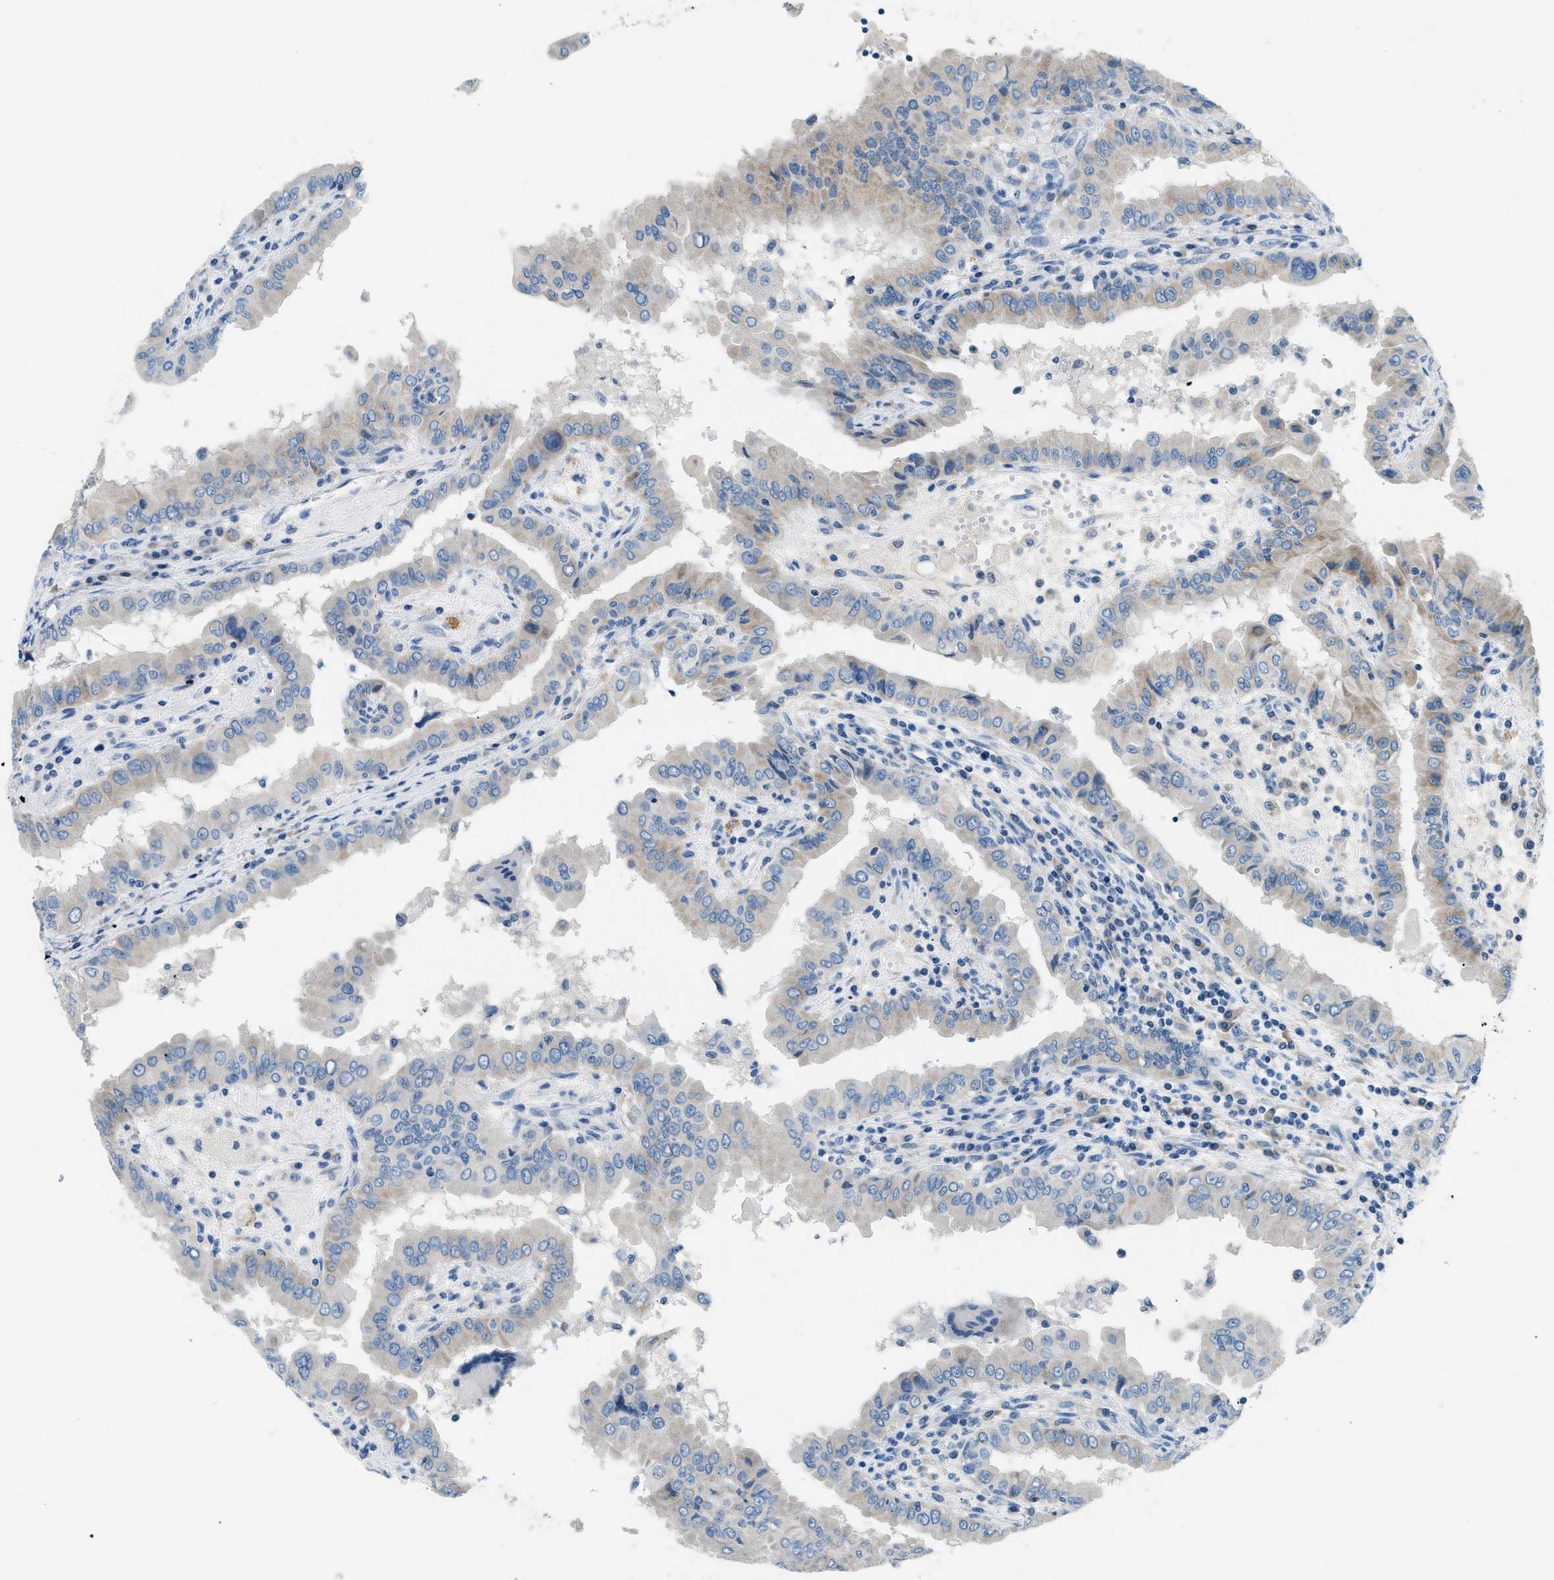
{"staining": {"intensity": "weak", "quantity": "<25%", "location": "cytoplasmic/membranous"}, "tissue": "thyroid cancer", "cell_type": "Tumor cells", "image_type": "cancer", "snomed": [{"axis": "morphology", "description": "Papillary adenocarcinoma, NOS"}, {"axis": "topography", "description": "Thyroid gland"}], "caption": "IHC micrograph of thyroid cancer (papillary adenocarcinoma) stained for a protein (brown), which demonstrates no positivity in tumor cells.", "gene": "CLDN18", "patient": {"sex": "male", "age": 33}}